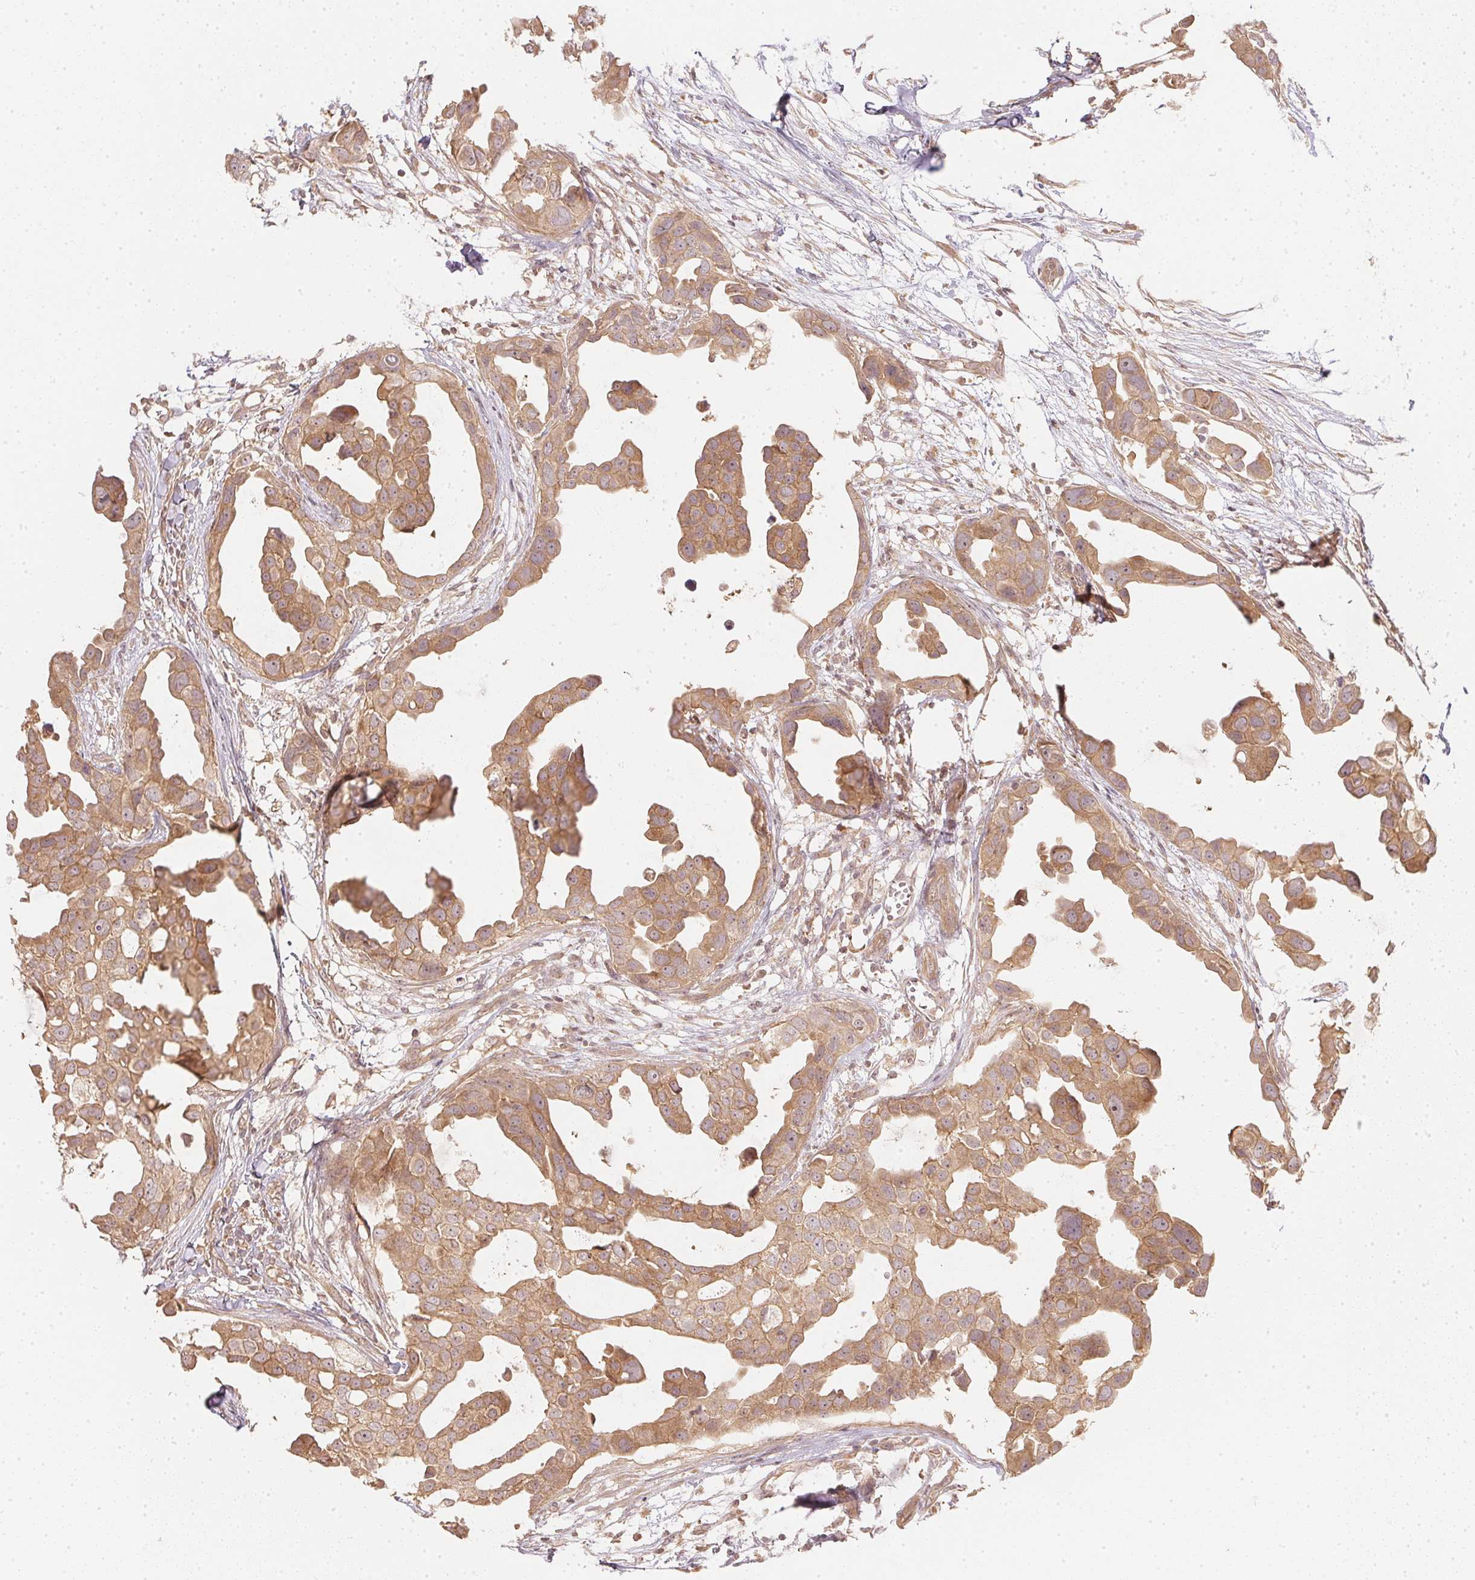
{"staining": {"intensity": "moderate", "quantity": ">75%", "location": "cytoplasmic/membranous"}, "tissue": "breast cancer", "cell_type": "Tumor cells", "image_type": "cancer", "snomed": [{"axis": "morphology", "description": "Duct carcinoma"}, {"axis": "topography", "description": "Breast"}], "caption": "Breast infiltrating ductal carcinoma stained with a brown dye shows moderate cytoplasmic/membranous positive expression in approximately >75% of tumor cells.", "gene": "WDR54", "patient": {"sex": "female", "age": 38}}